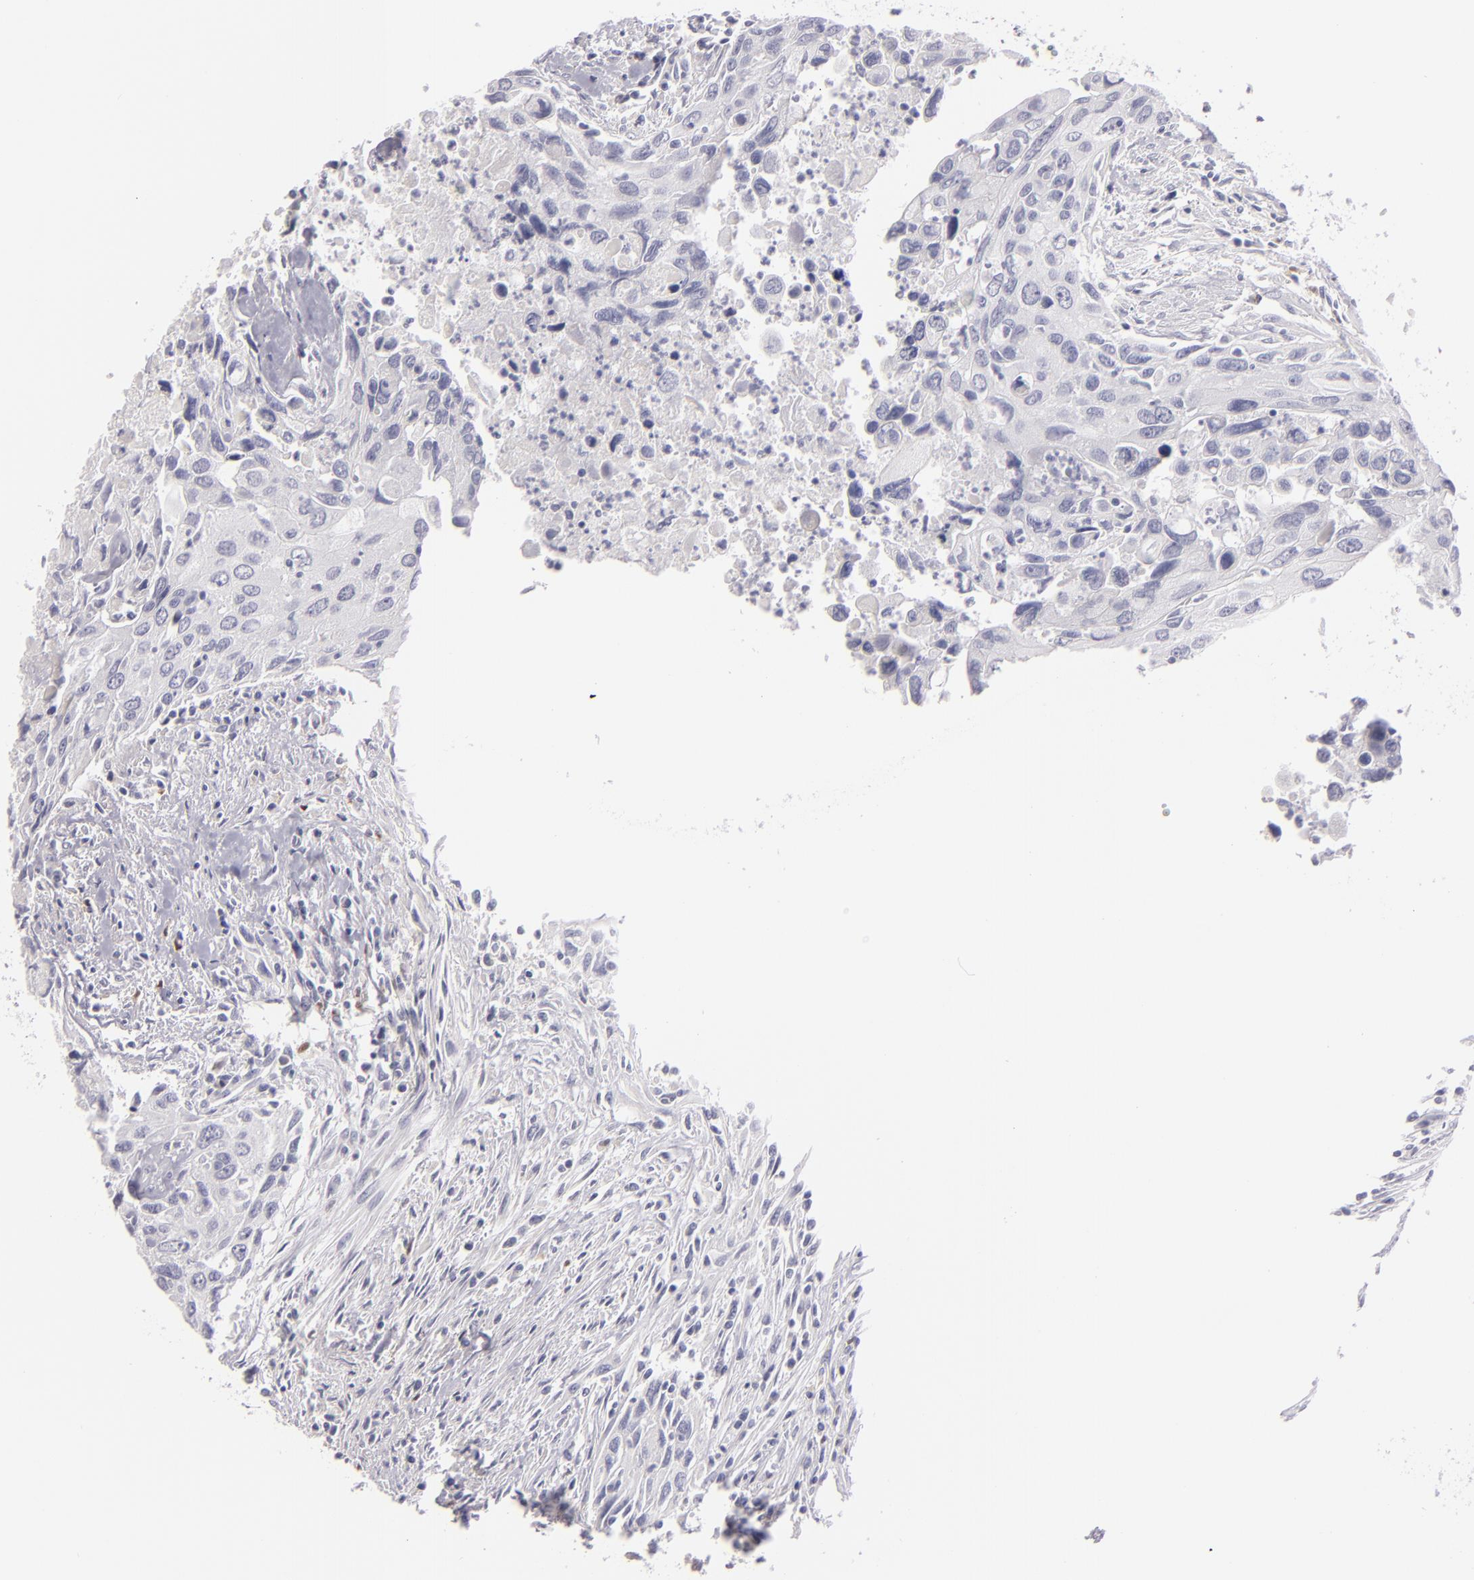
{"staining": {"intensity": "negative", "quantity": "none", "location": "none"}, "tissue": "urothelial cancer", "cell_type": "Tumor cells", "image_type": "cancer", "snomed": [{"axis": "morphology", "description": "Urothelial carcinoma, High grade"}, {"axis": "topography", "description": "Urinary bladder"}], "caption": "Image shows no significant protein positivity in tumor cells of urothelial cancer. (DAB immunohistochemistry (IHC), high magnification).", "gene": "F13A1", "patient": {"sex": "male", "age": 71}}